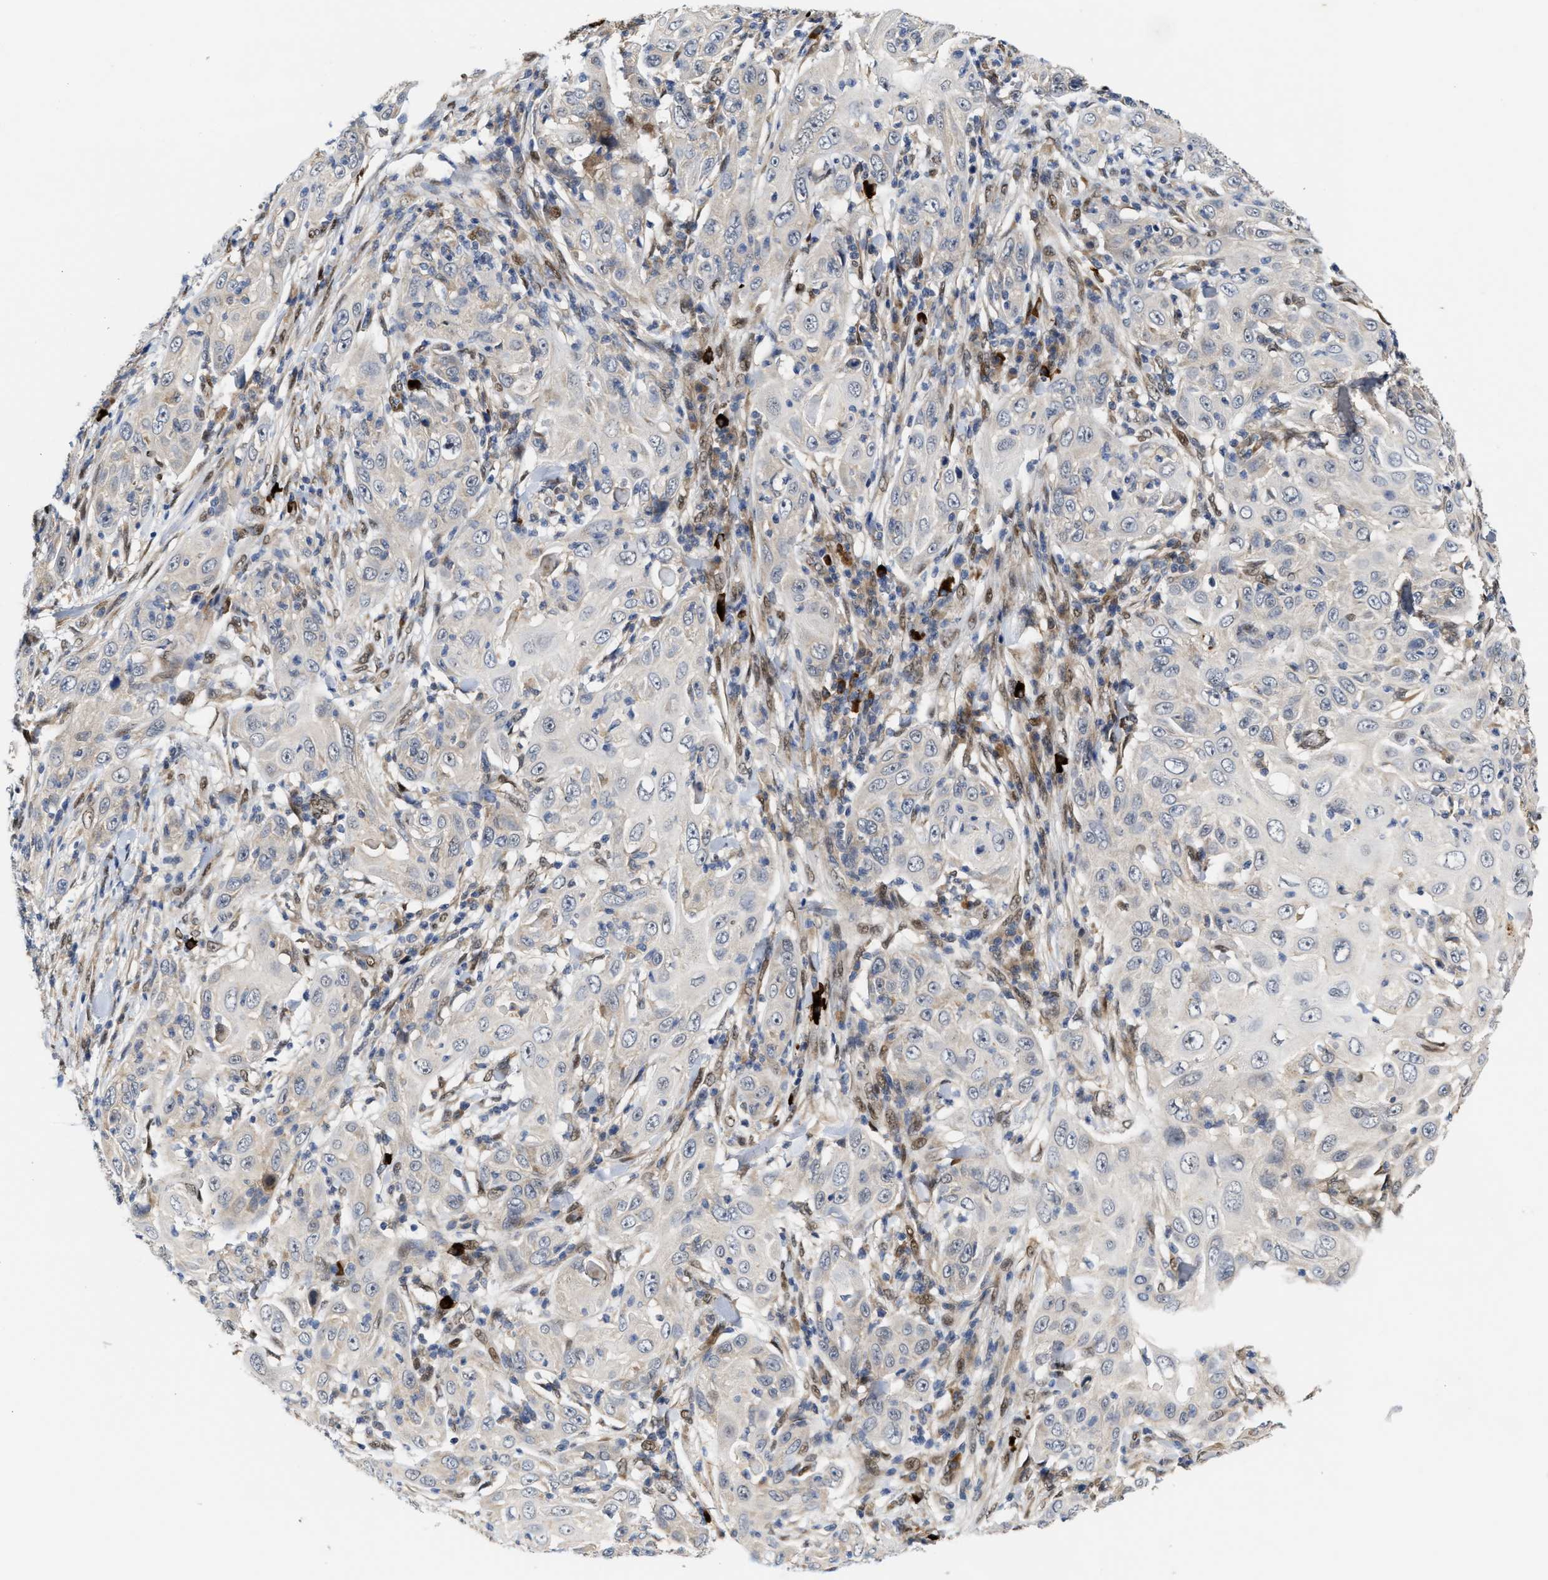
{"staining": {"intensity": "weak", "quantity": "<25%", "location": "cytoplasmic/membranous"}, "tissue": "skin cancer", "cell_type": "Tumor cells", "image_type": "cancer", "snomed": [{"axis": "morphology", "description": "Squamous cell carcinoma, NOS"}, {"axis": "topography", "description": "Skin"}], "caption": "Skin squamous cell carcinoma was stained to show a protein in brown. There is no significant expression in tumor cells.", "gene": "TCF4", "patient": {"sex": "female", "age": 88}}